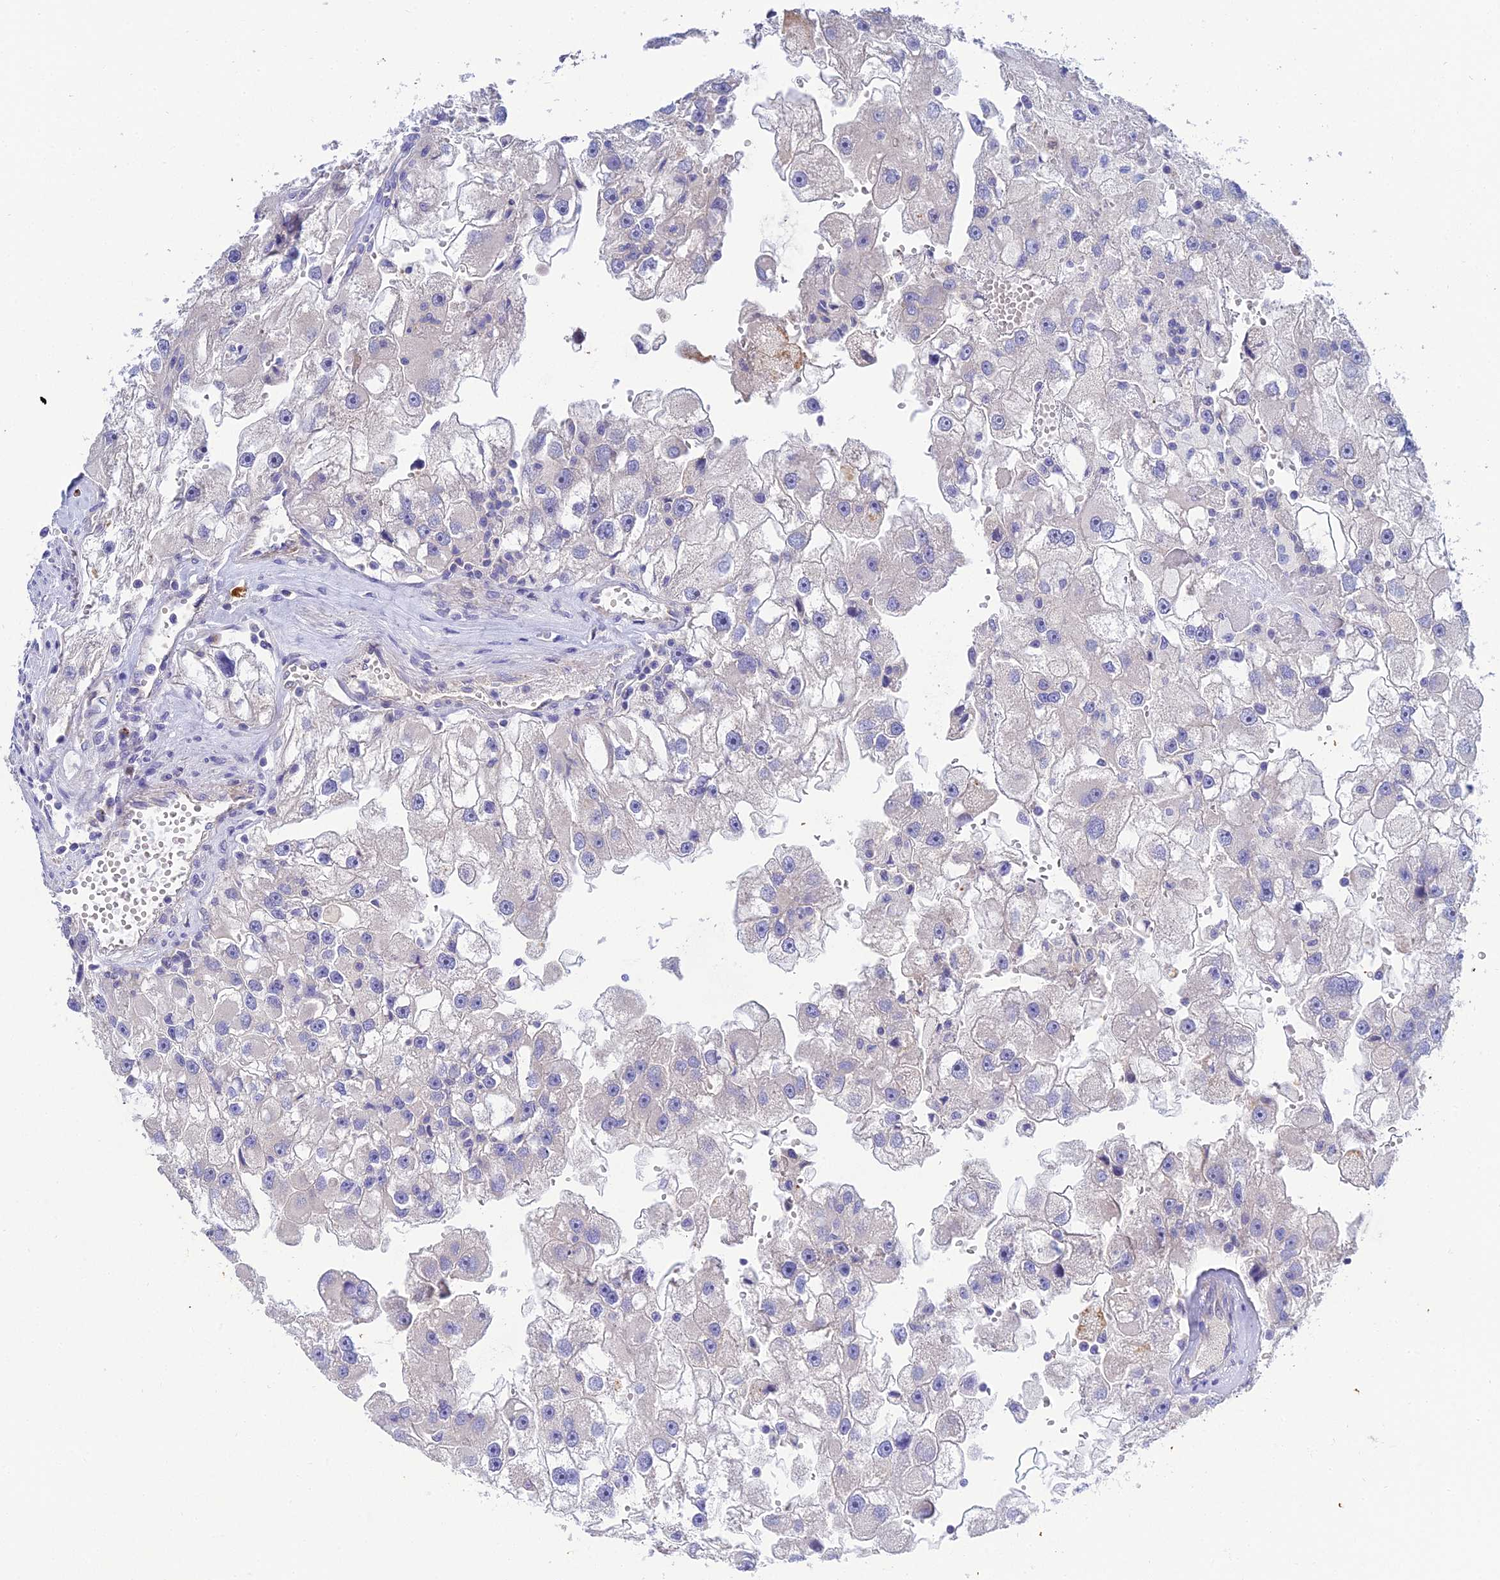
{"staining": {"intensity": "negative", "quantity": "none", "location": "none"}, "tissue": "renal cancer", "cell_type": "Tumor cells", "image_type": "cancer", "snomed": [{"axis": "morphology", "description": "Adenocarcinoma, NOS"}, {"axis": "topography", "description": "Kidney"}], "caption": "Photomicrograph shows no significant protein expression in tumor cells of renal cancer. (Stains: DAB immunohistochemistry (IHC) with hematoxylin counter stain, Microscopy: brightfield microscopy at high magnification).", "gene": "APOBEC3H", "patient": {"sex": "male", "age": 63}}